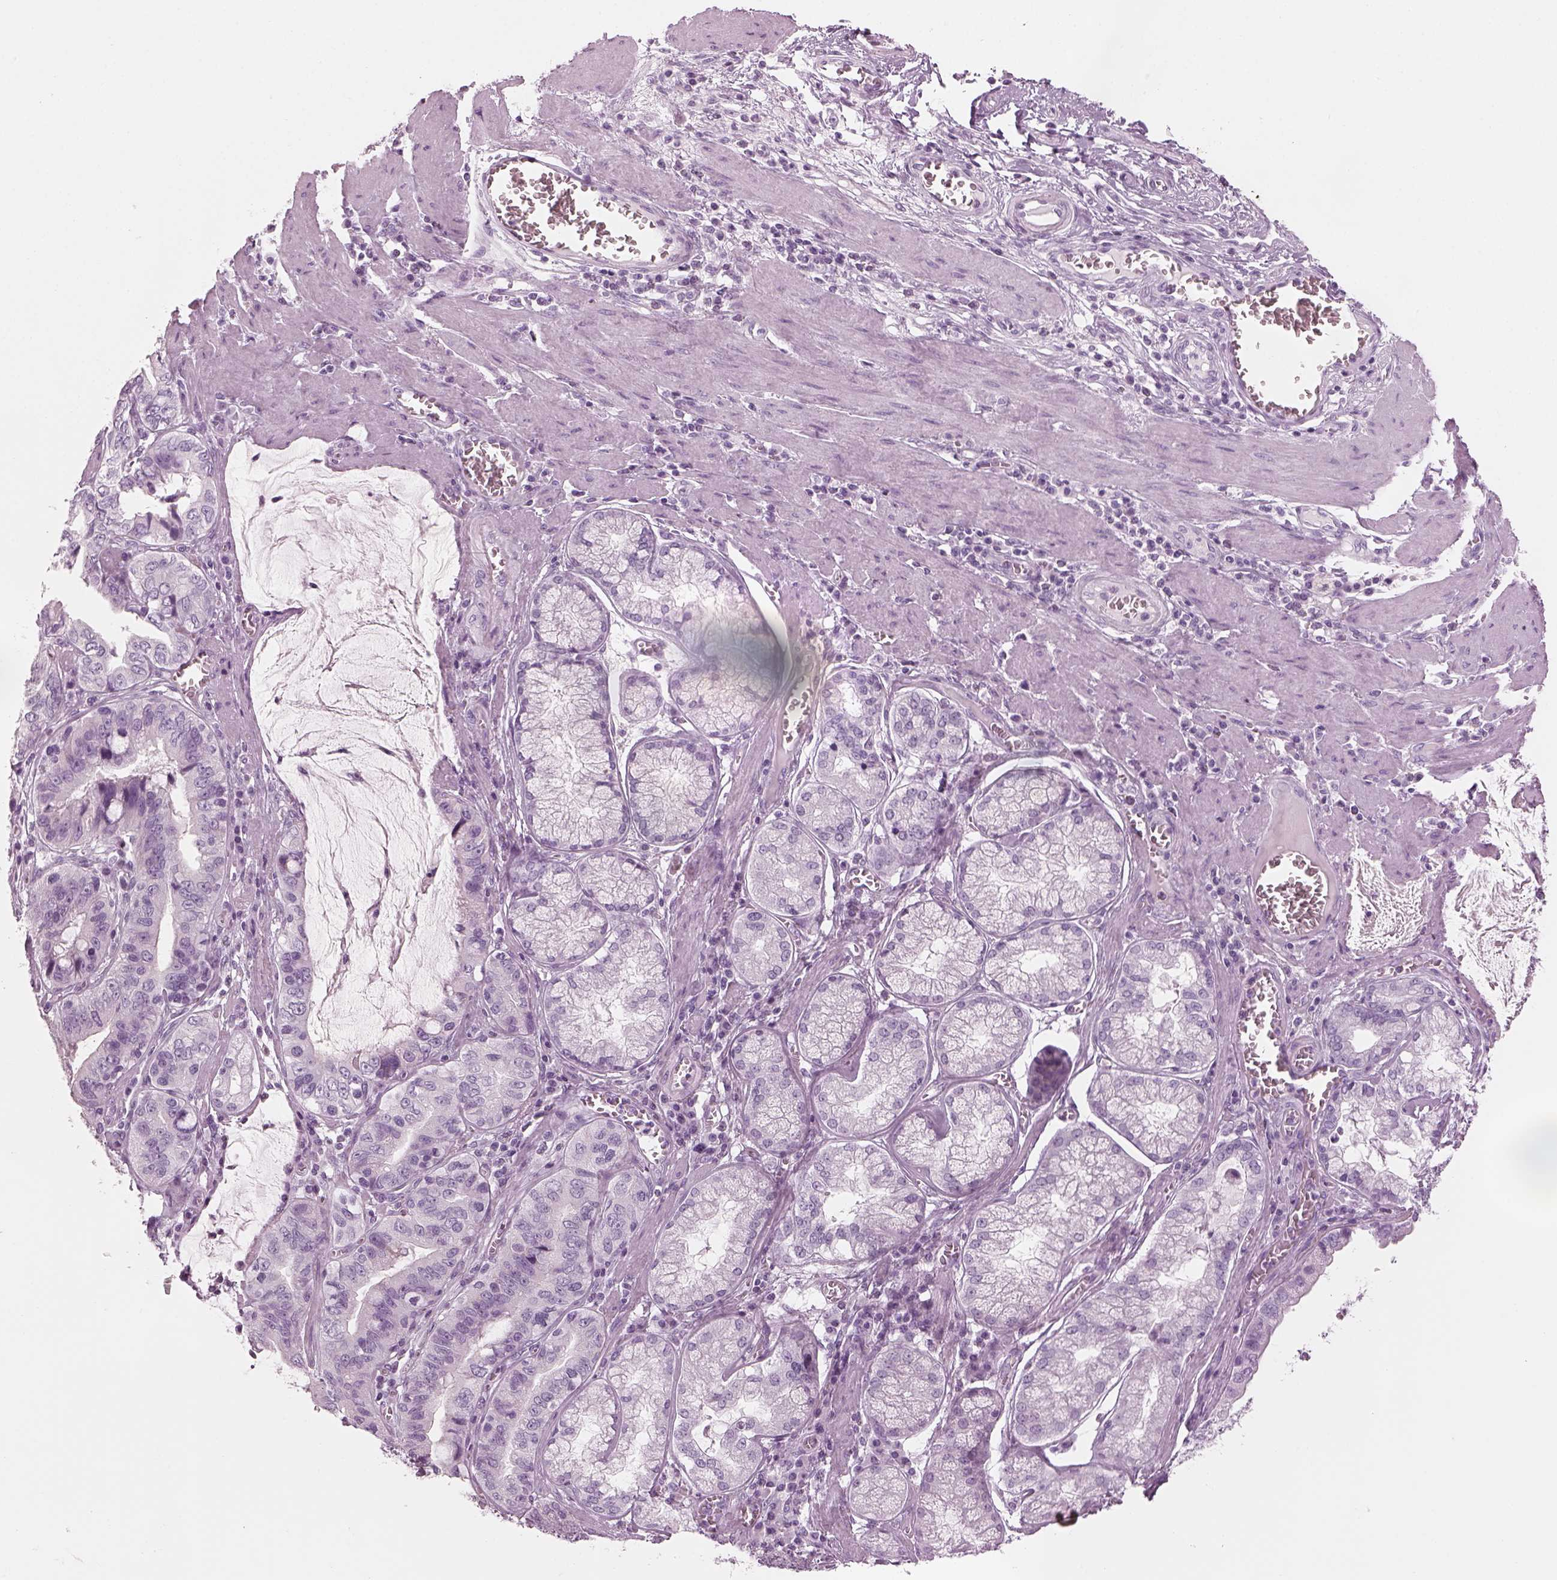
{"staining": {"intensity": "negative", "quantity": "none", "location": "none"}, "tissue": "stomach cancer", "cell_type": "Tumor cells", "image_type": "cancer", "snomed": [{"axis": "morphology", "description": "Adenocarcinoma, NOS"}, {"axis": "topography", "description": "Stomach, lower"}], "caption": "DAB immunohistochemical staining of human stomach cancer reveals no significant positivity in tumor cells.", "gene": "SAG", "patient": {"sex": "female", "age": 76}}